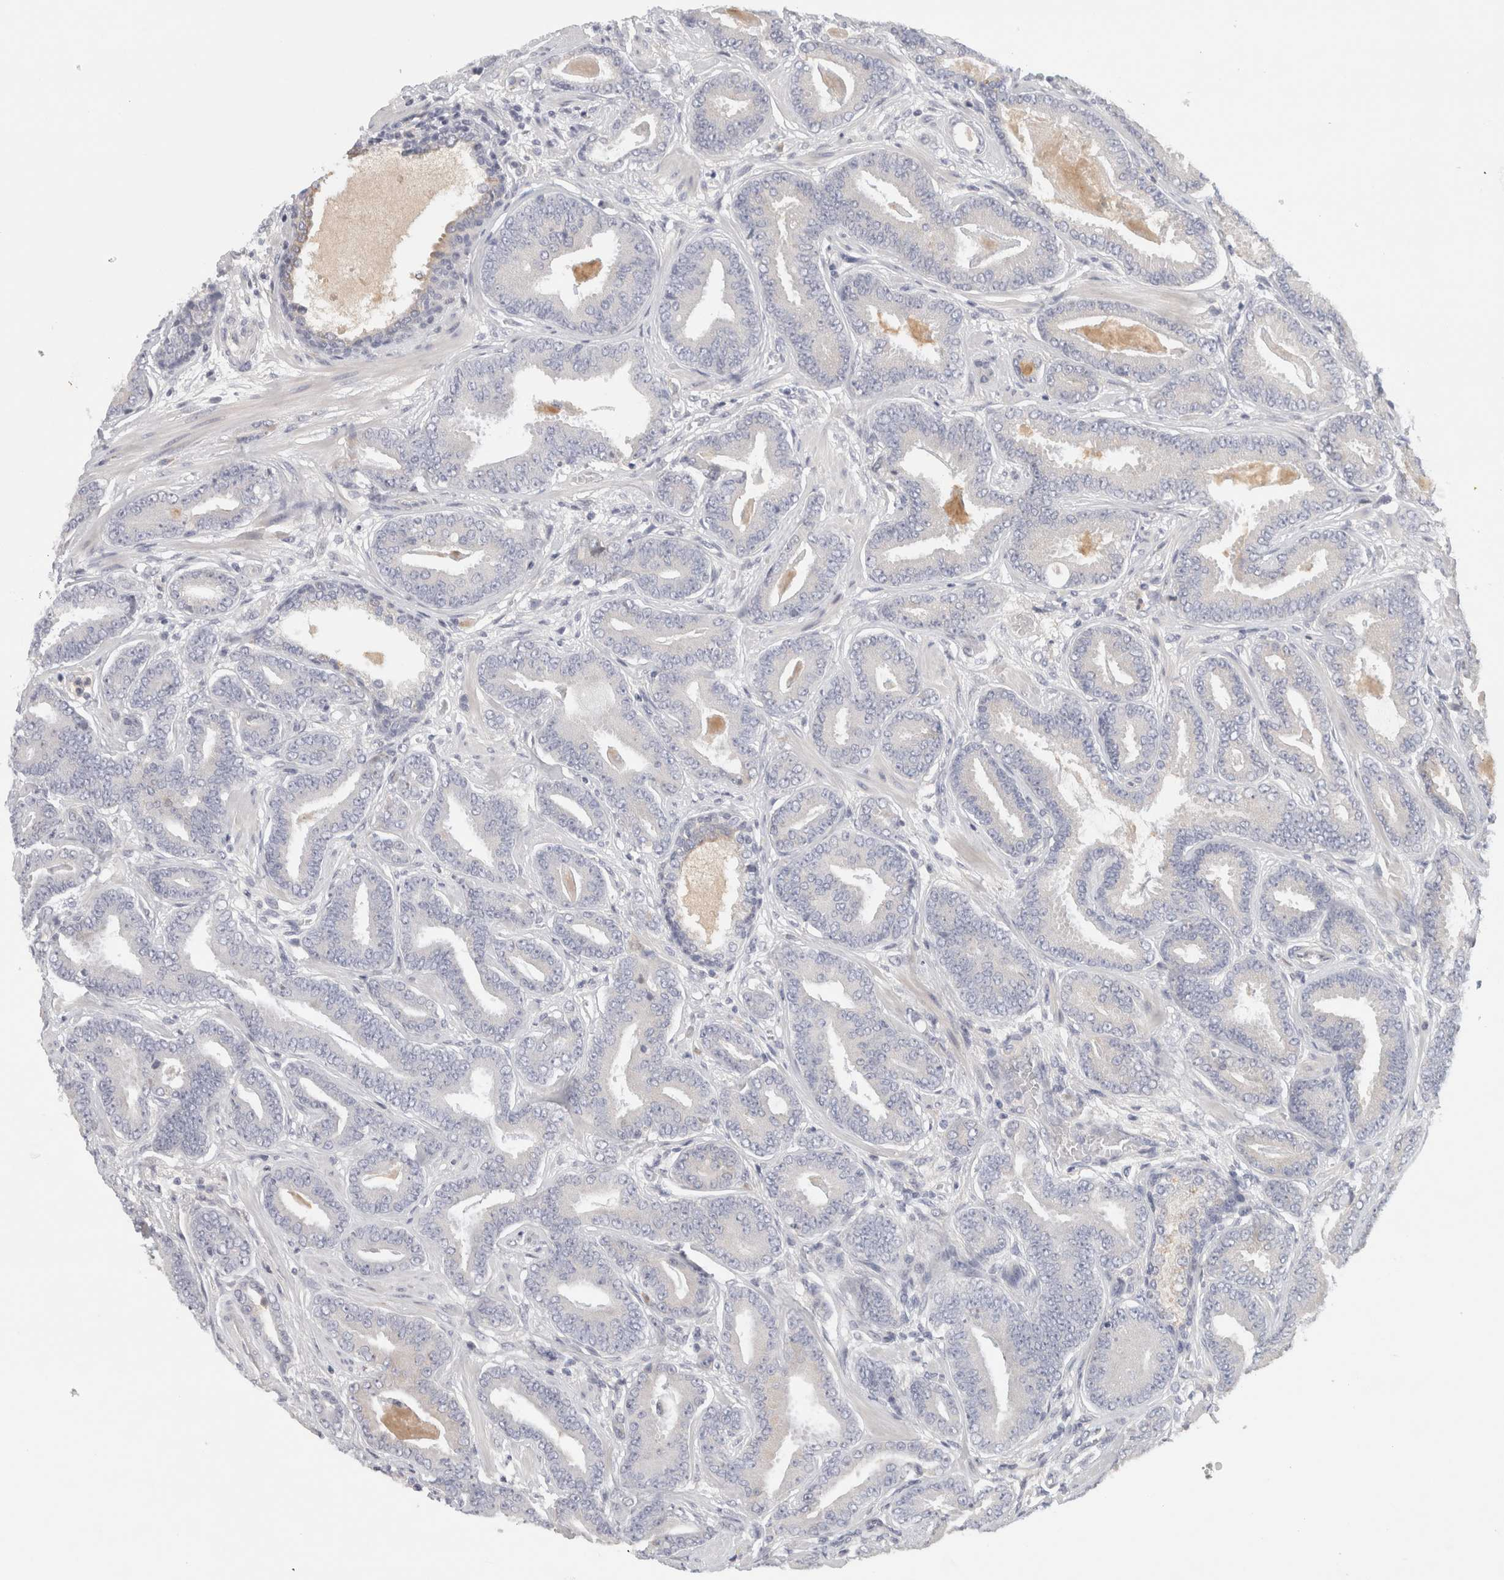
{"staining": {"intensity": "negative", "quantity": "none", "location": "none"}, "tissue": "prostate cancer", "cell_type": "Tumor cells", "image_type": "cancer", "snomed": [{"axis": "morphology", "description": "Adenocarcinoma, Low grade"}, {"axis": "topography", "description": "Prostate"}], "caption": "Protein analysis of prostate cancer (adenocarcinoma (low-grade)) demonstrates no significant expression in tumor cells.", "gene": "STK31", "patient": {"sex": "male", "age": 62}}